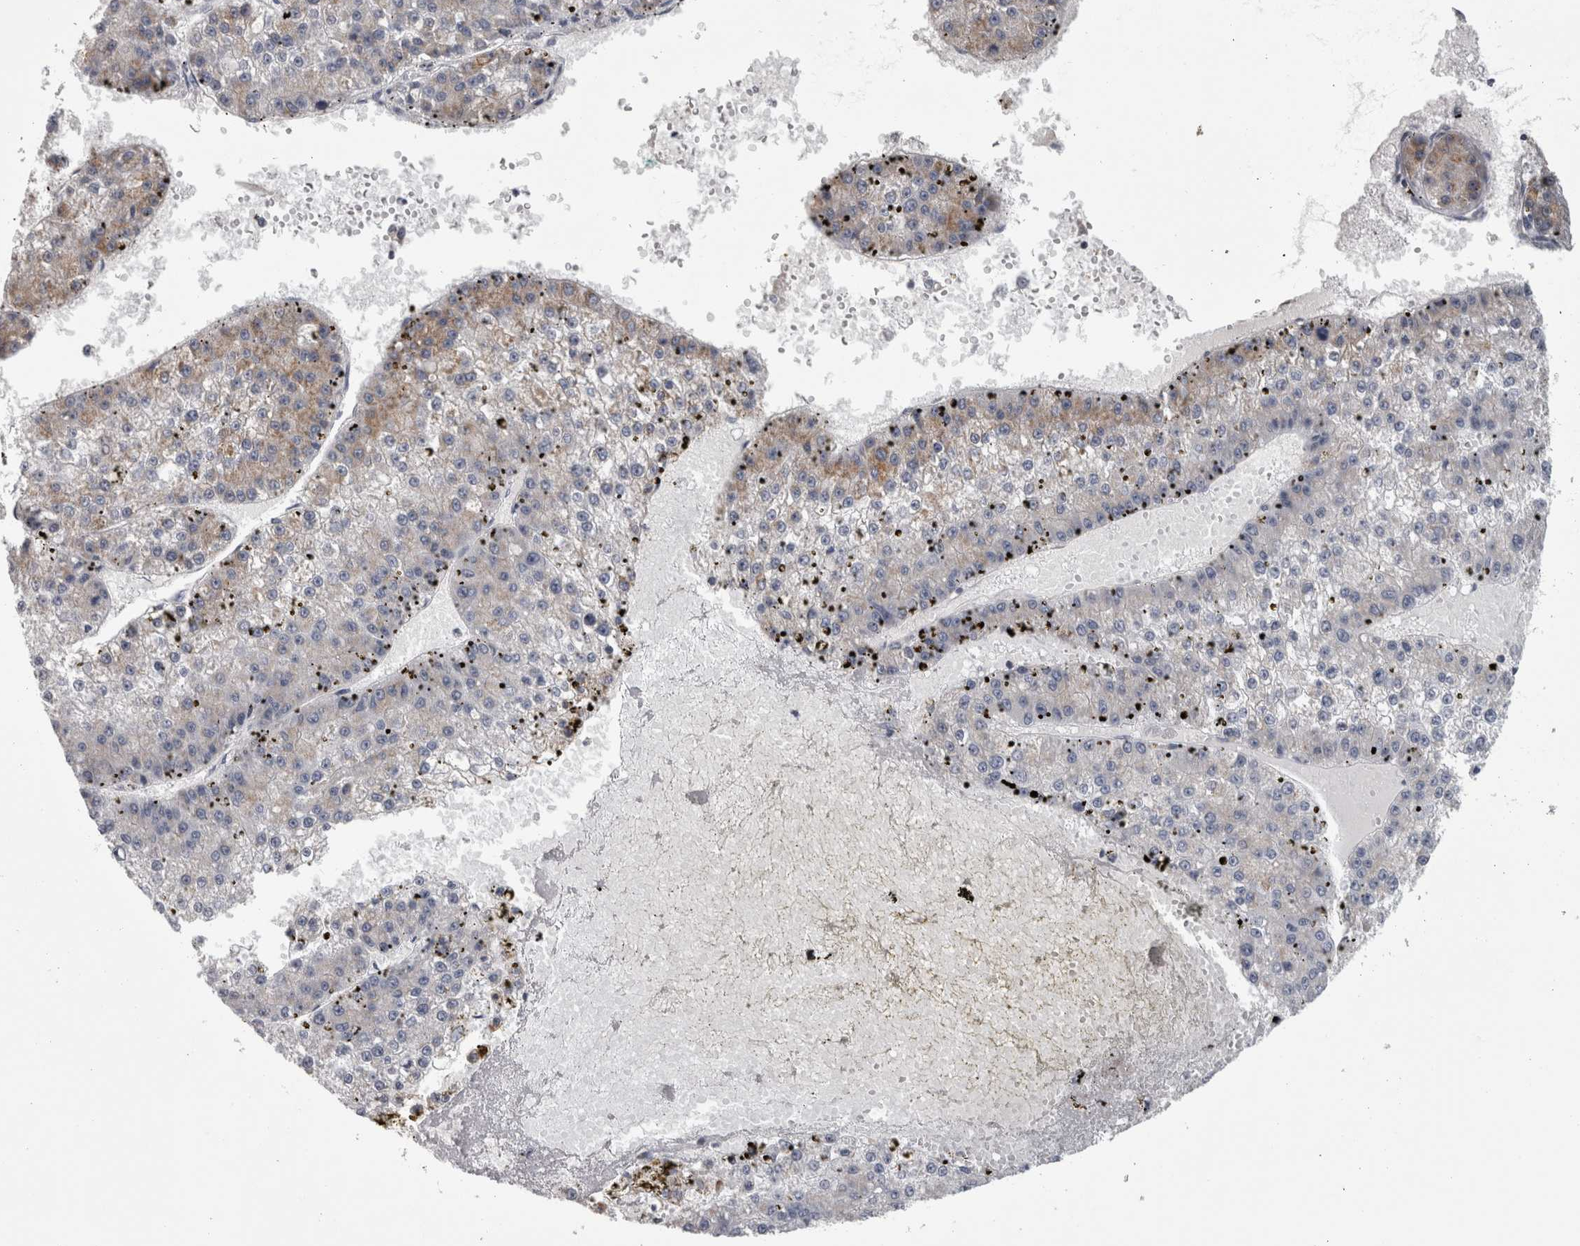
{"staining": {"intensity": "weak", "quantity": "<25%", "location": "cytoplasmic/membranous"}, "tissue": "liver cancer", "cell_type": "Tumor cells", "image_type": "cancer", "snomed": [{"axis": "morphology", "description": "Carcinoma, Hepatocellular, NOS"}, {"axis": "topography", "description": "Liver"}], "caption": "Immunohistochemistry (IHC) photomicrograph of human liver cancer (hepatocellular carcinoma) stained for a protein (brown), which shows no expression in tumor cells.", "gene": "DBT", "patient": {"sex": "female", "age": 73}}